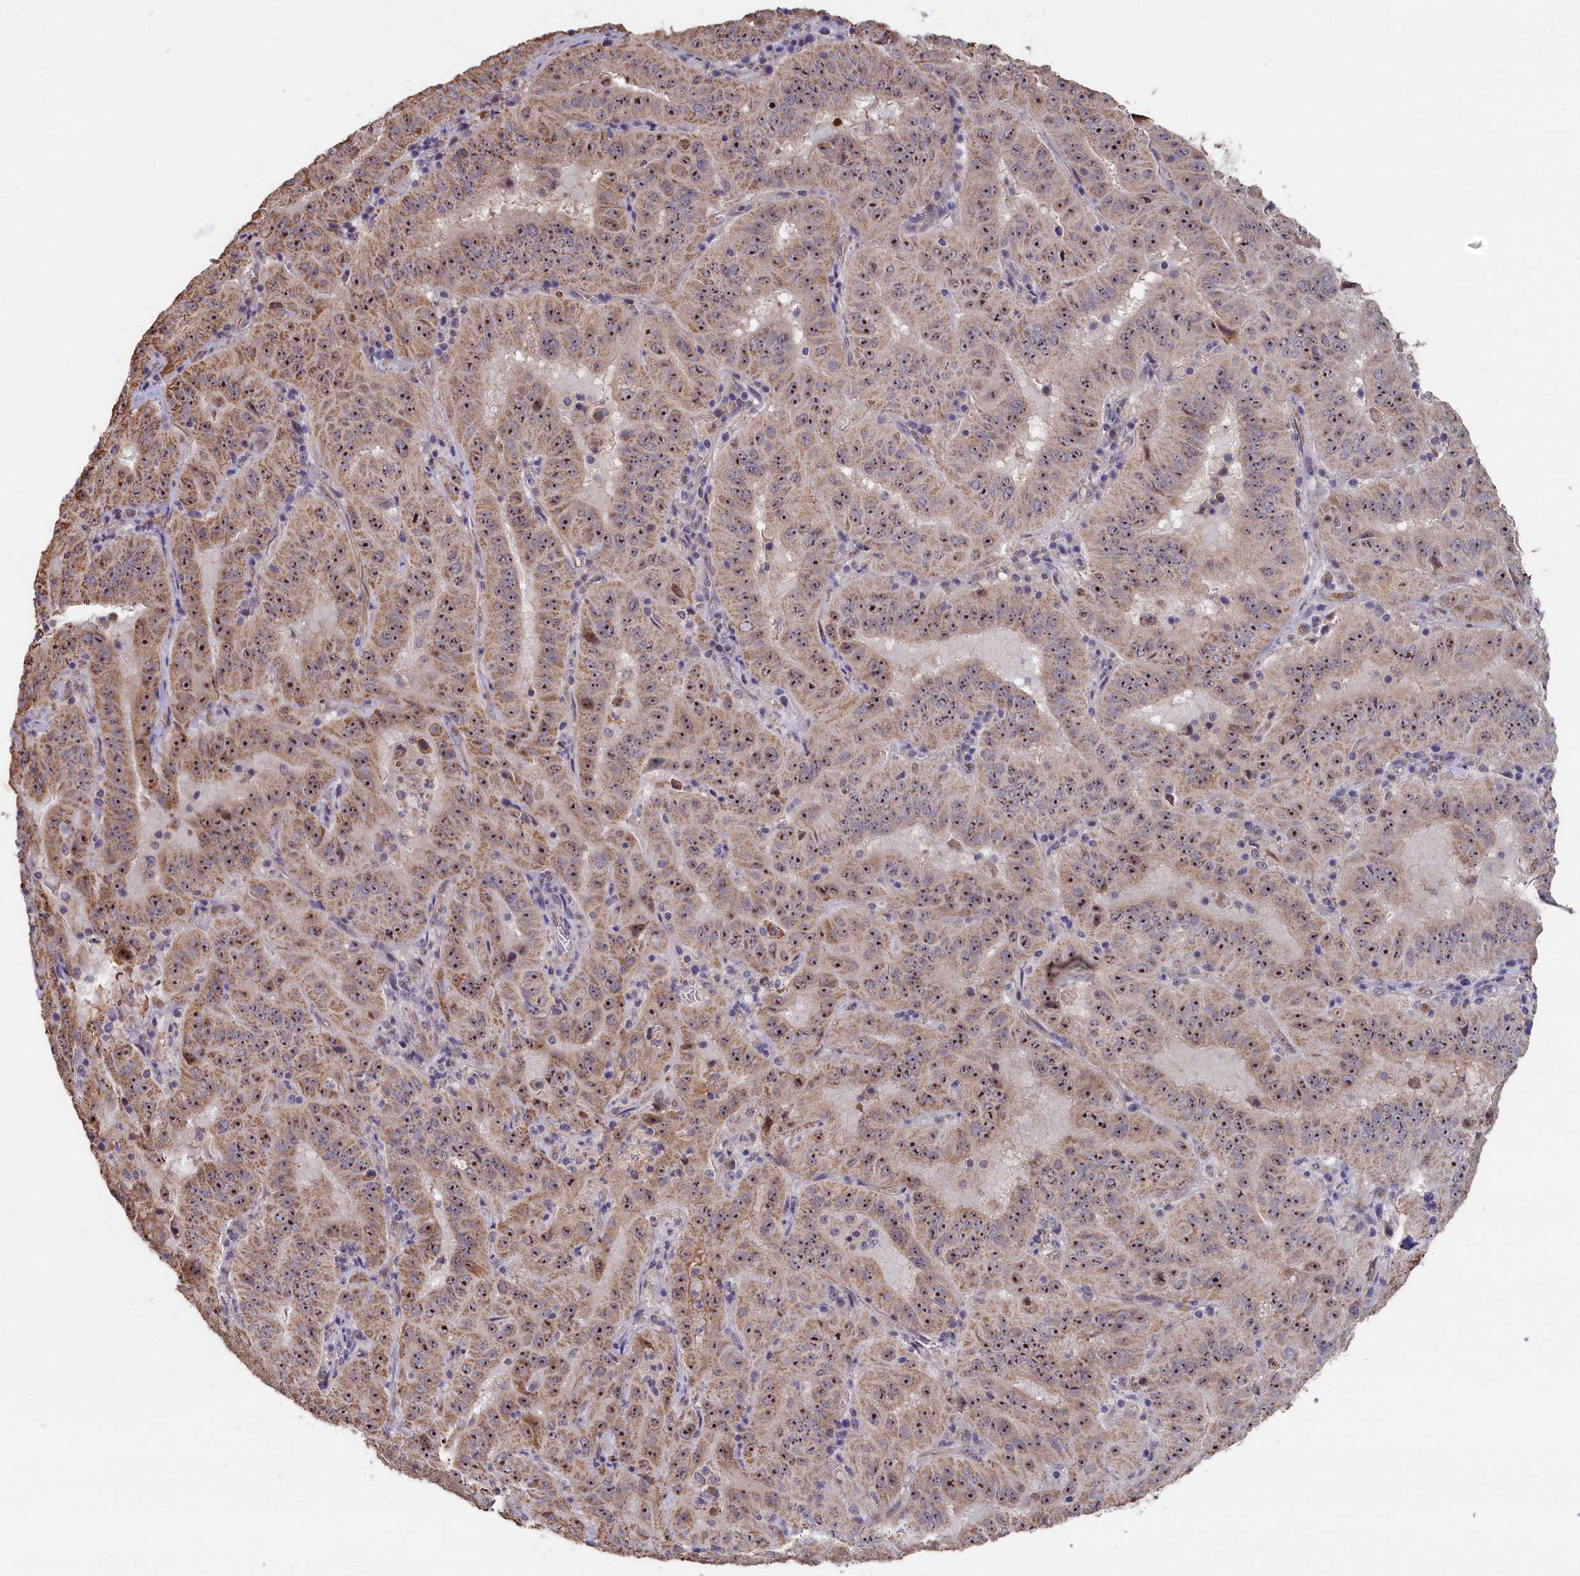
{"staining": {"intensity": "moderate", "quantity": ">75%", "location": "cytoplasmic/membranous,nuclear"}, "tissue": "pancreatic cancer", "cell_type": "Tumor cells", "image_type": "cancer", "snomed": [{"axis": "morphology", "description": "Adenocarcinoma, NOS"}, {"axis": "topography", "description": "Pancreas"}], "caption": "Immunohistochemical staining of human pancreatic adenocarcinoma exhibits medium levels of moderate cytoplasmic/membranous and nuclear protein expression in about >75% of tumor cells.", "gene": "ZNF816", "patient": {"sex": "male", "age": 63}}